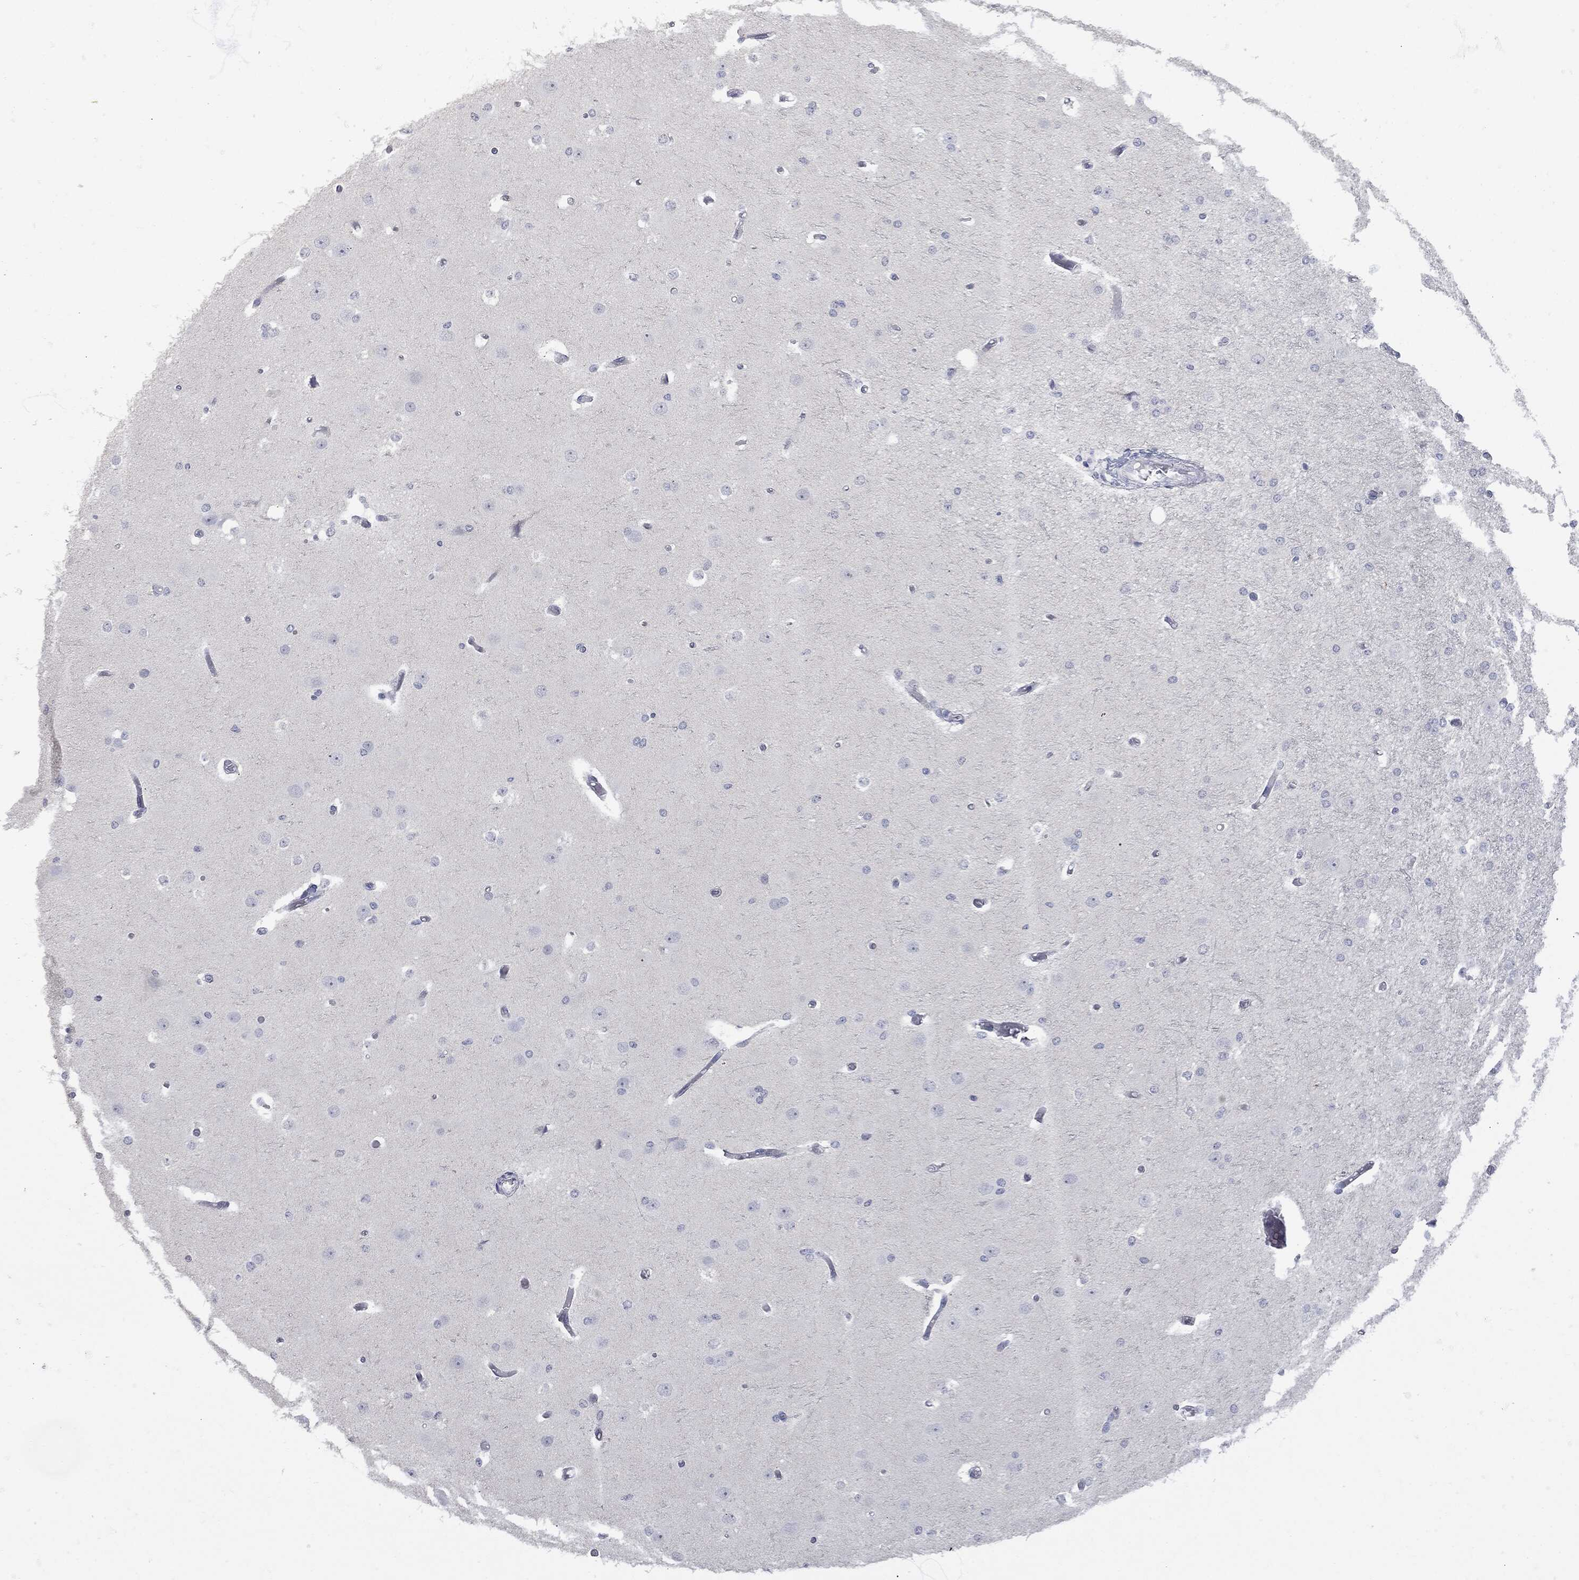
{"staining": {"intensity": "negative", "quantity": "none", "location": "none"}, "tissue": "cerebral cortex", "cell_type": "Endothelial cells", "image_type": "normal", "snomed": [{"axis": "morphology", "description": "Normal tissue, NOS"}, {"axis": "morphology", "description": "Inflammation, NOS"}, {"axis": "topography", "description": "Cerebral cortex"}], "caption": "This is a image of IHC staining of unremarkable cerebral cortex, which shows no expression in endothelial cells.", "gene": "UBE2C", "patient": {"sex": "male", "age": 6}}